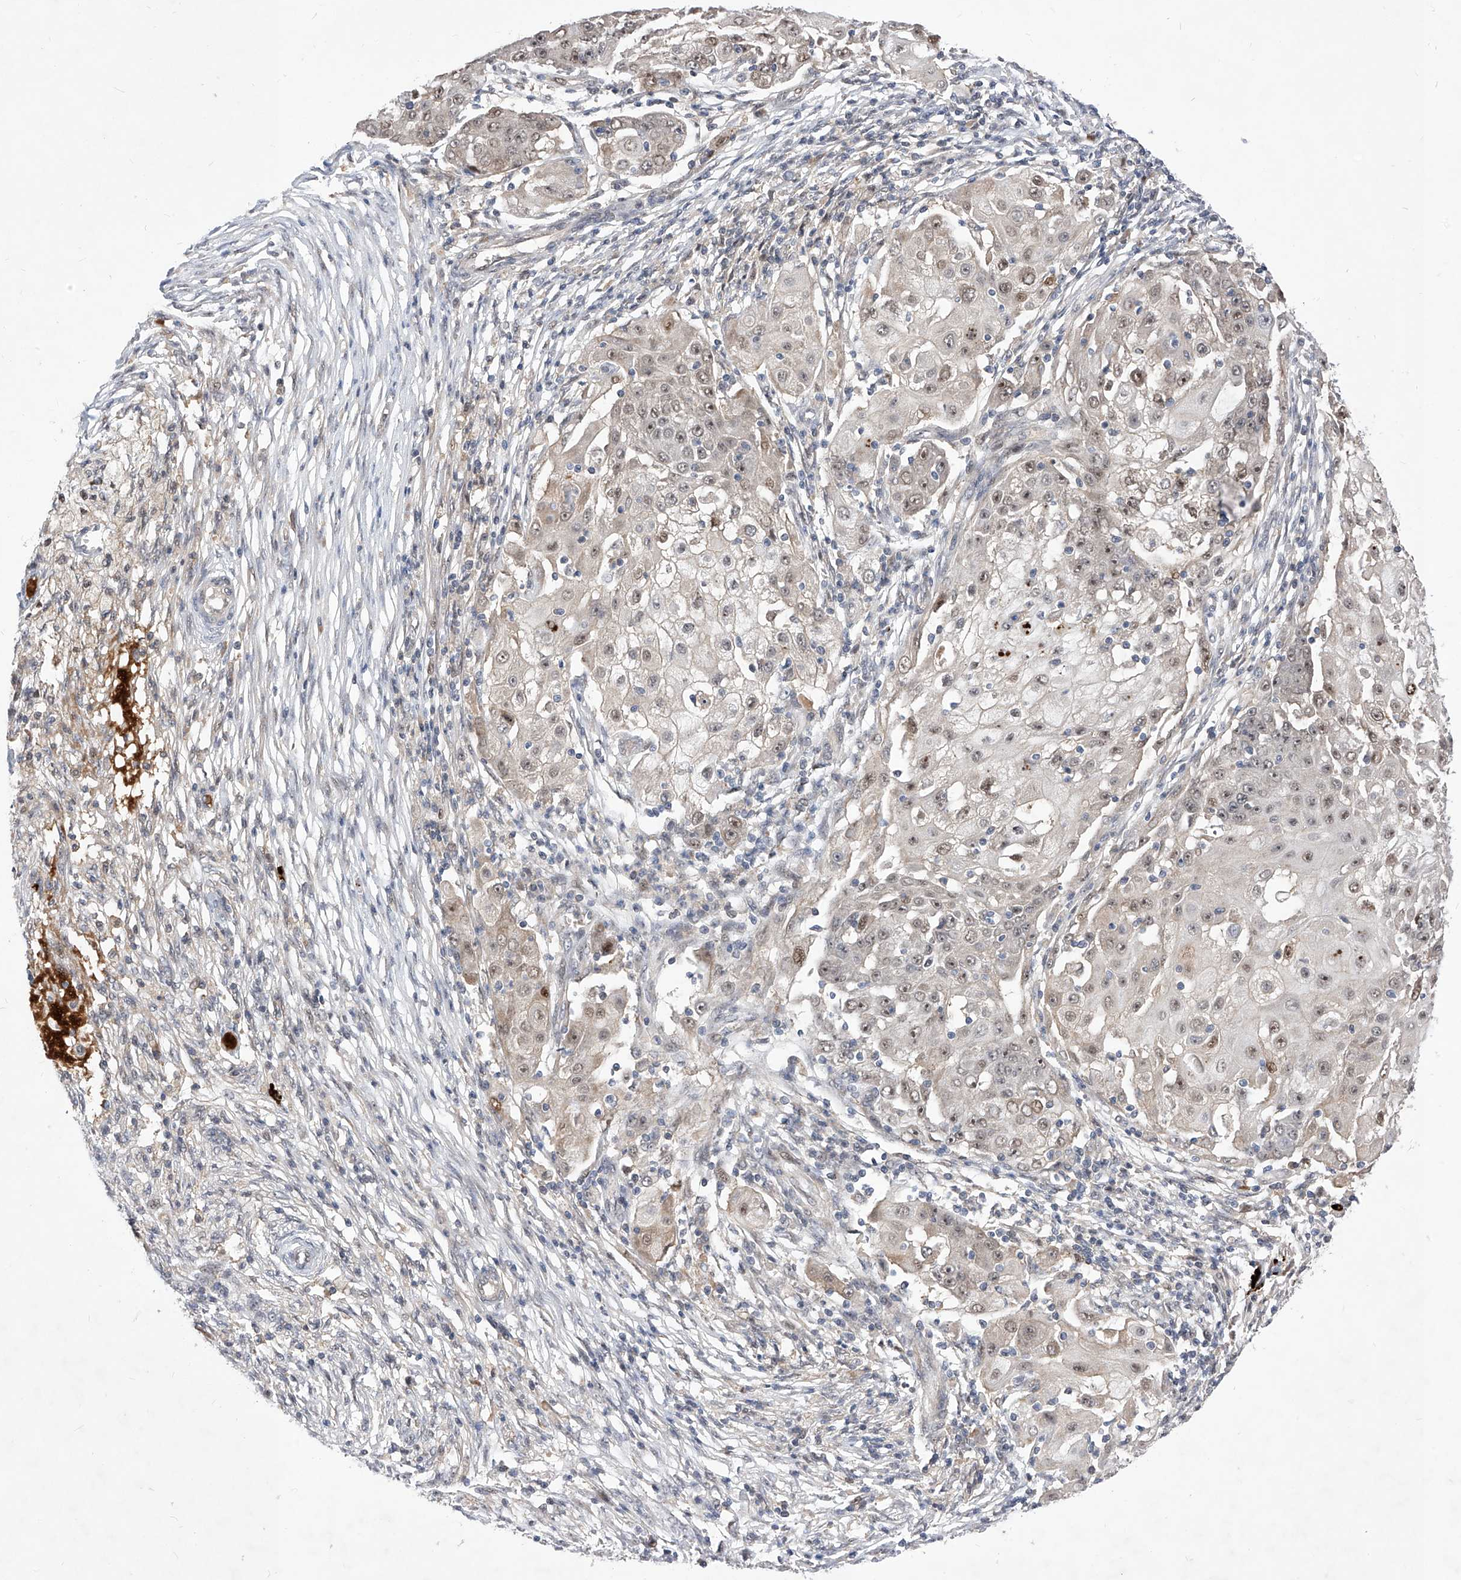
{"staining": {"intensity": "weak", "quantity": "25%-75%", "location": "nuclear"}, "tissue": "ovarian cancer", "cell_type": "Tumor cells", "image_type": "cancer", "snomed": [{"axis": "morphology", "description": "Carcinoma, endometroid"}, {"axis": "topography", "description": "Ovary"}], "caption": "Immunohistochemical staining of human ovarian cancer (endometroid carcinoma) displays low levels of weak nuclear protein staining in approximately 25%-75% of tumor cells. The protein of interest is shown in brown color, while the nuclei are stained blue.", "gene": "LGR4", "patient": {"sex": "female", "age": 42}}